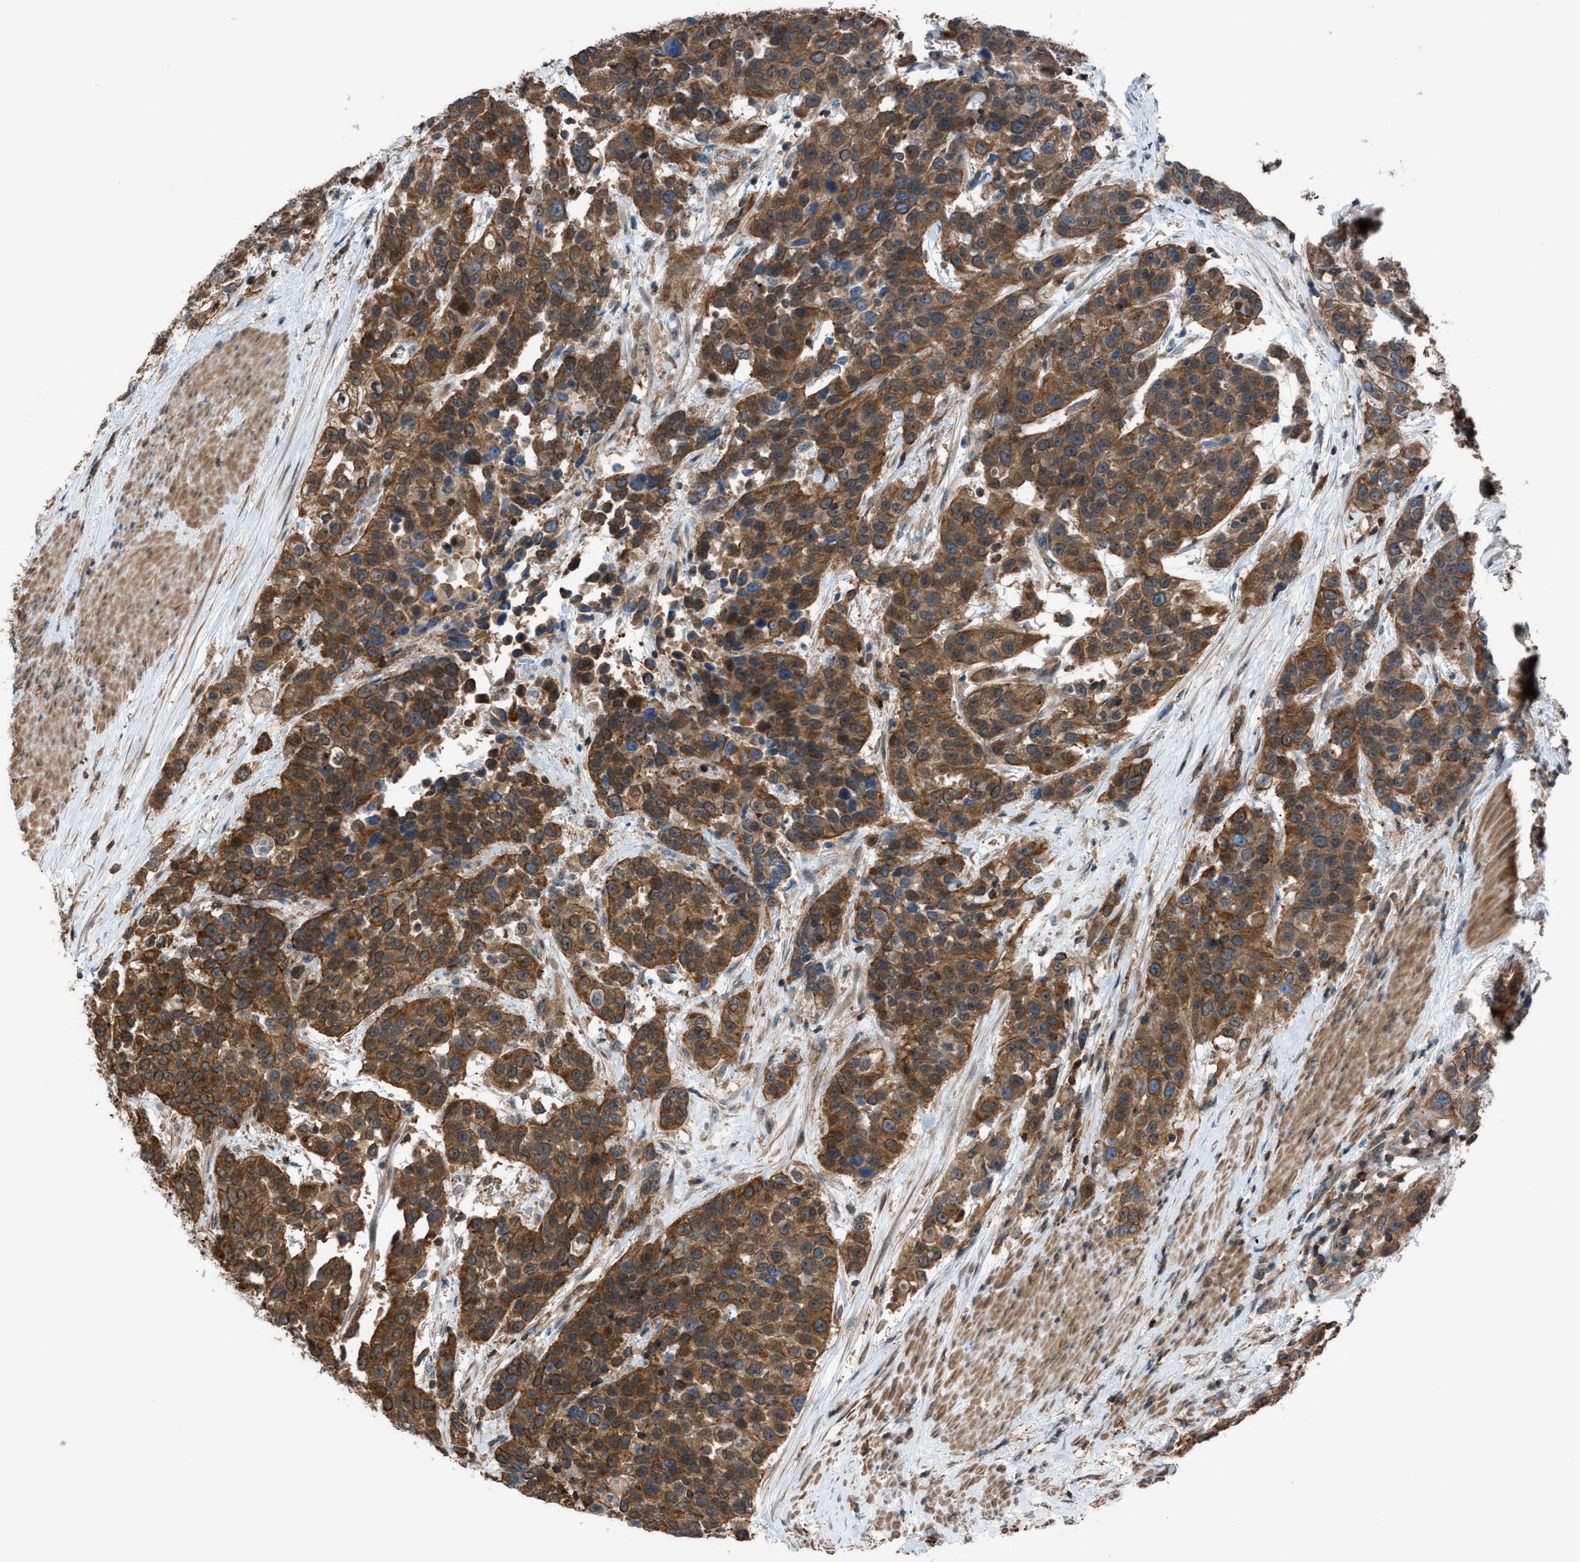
{"staining": {"intensity": "moderate", "quantity": ">75%", "location": "cytoplasmic/membranous"}, "tissue": "urothelial cancer", "cell_type": "Tumor cells", "image_type": "cancer", "snomed": [{"axis": "morphology", "description": "Urothelial carcinoma, High grade"}, {"axis": "topography", "description": "Urinary bladder"}], "caption": "Moderate cytoplasmic/membranous positivity for a protein is identified in about >75% of tumor cells of urothelial carcinoma (high-grade) using immunohistochemistry.", "gene": "DYRK1A", "patient": {"sex": "female", "age": 80}}